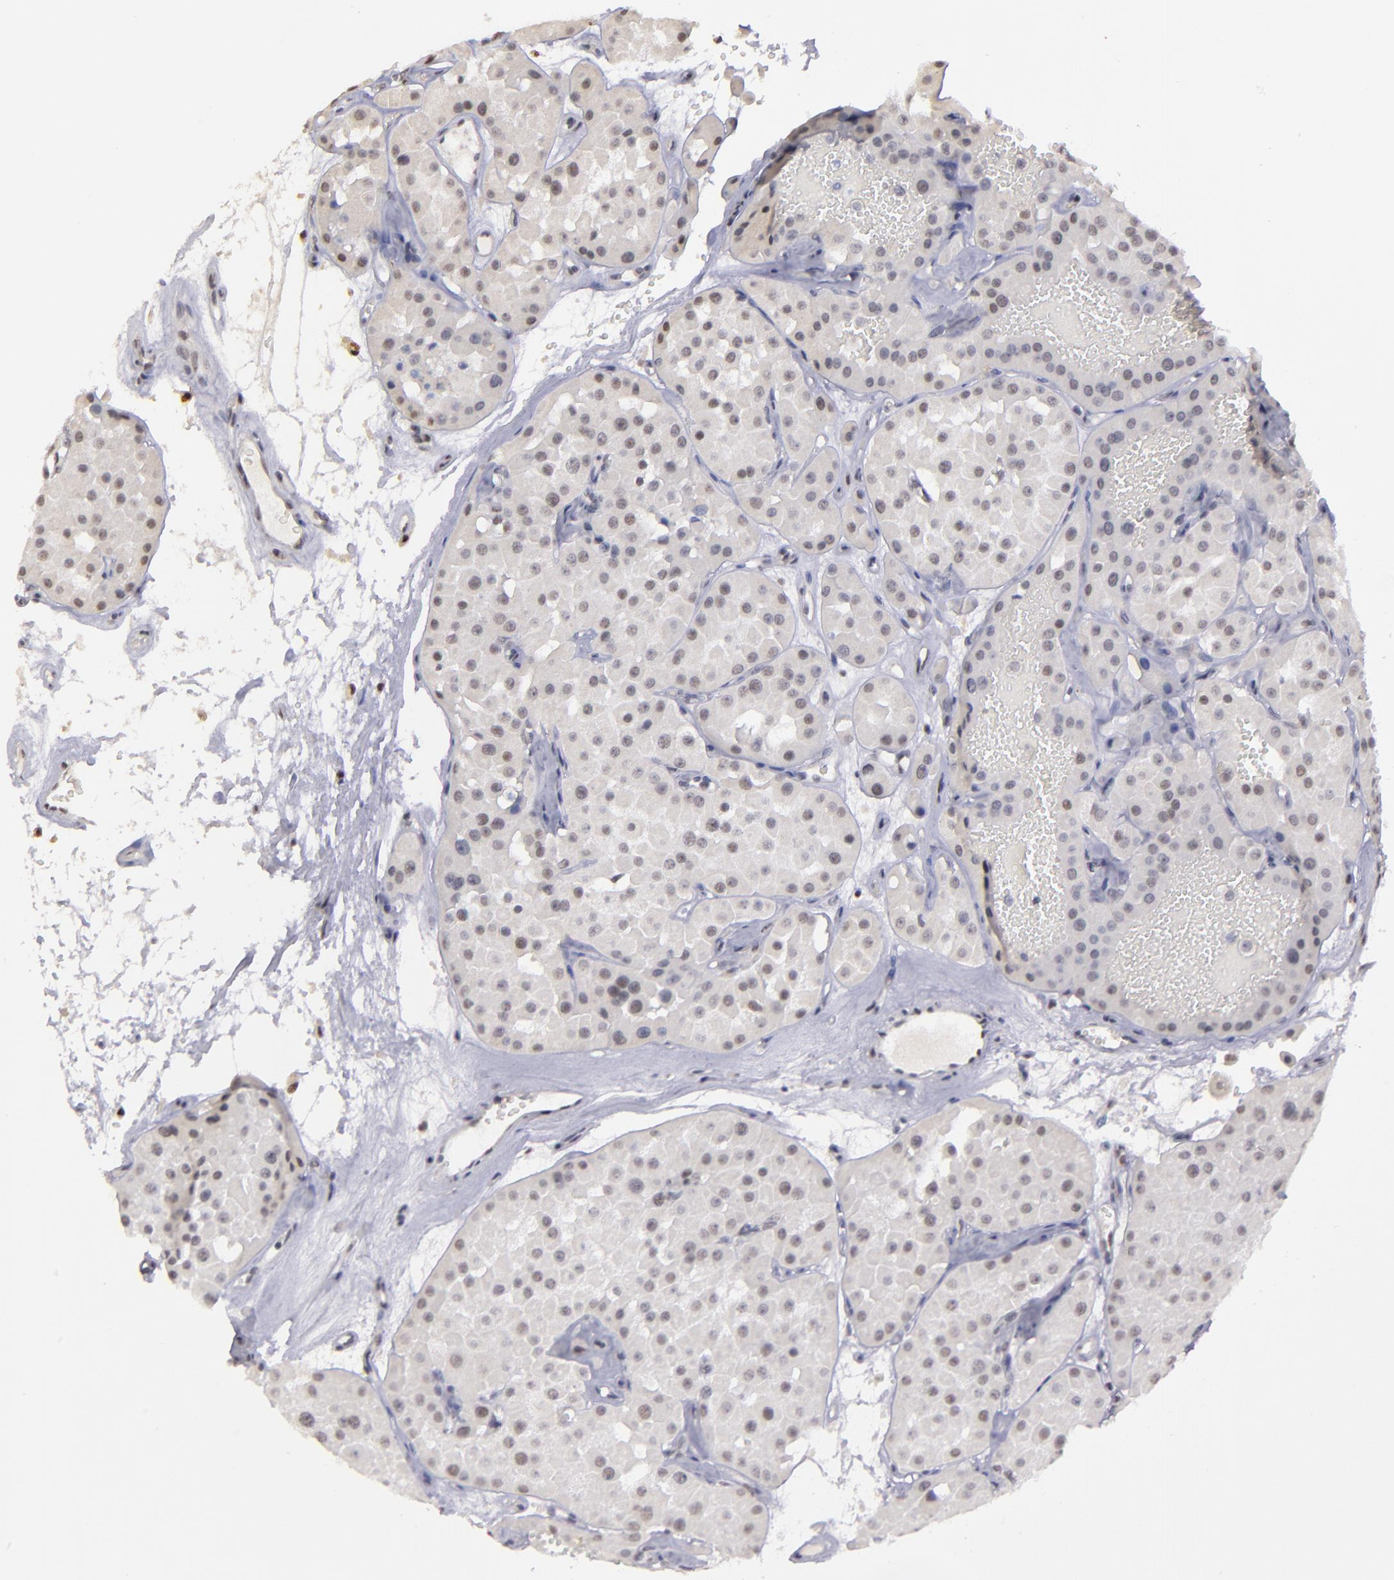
{"staining": {"intensity": "weak", "quantity": "<25%", "location": "nuclear"}, "tissue": "renal cancer", "cell_type": "Tumor cells", "image_type": "cancer", "snomed": [{"axis": "morphology", "description": "Adenocarcinoma, uncertain malignant potential"}, {"axis": "topography", "description": "Kidney"}], "caption": "This photomicrograph is of adenocarcinoma,  uncertain malignant potential (renal) stained with IHC to label a protein in brown with the nuclei are counter-stained blue. There is no positivity in tumor cells. The staining was performed using DAB (3,3'-diaminobenzidine) to visualize the protein expression in brown, while the nuclei were stained in blue with hematoxylin (Magnification: 20x).", "gene": "OTUB2", "patient": {"sex": "male", "age": 63}}